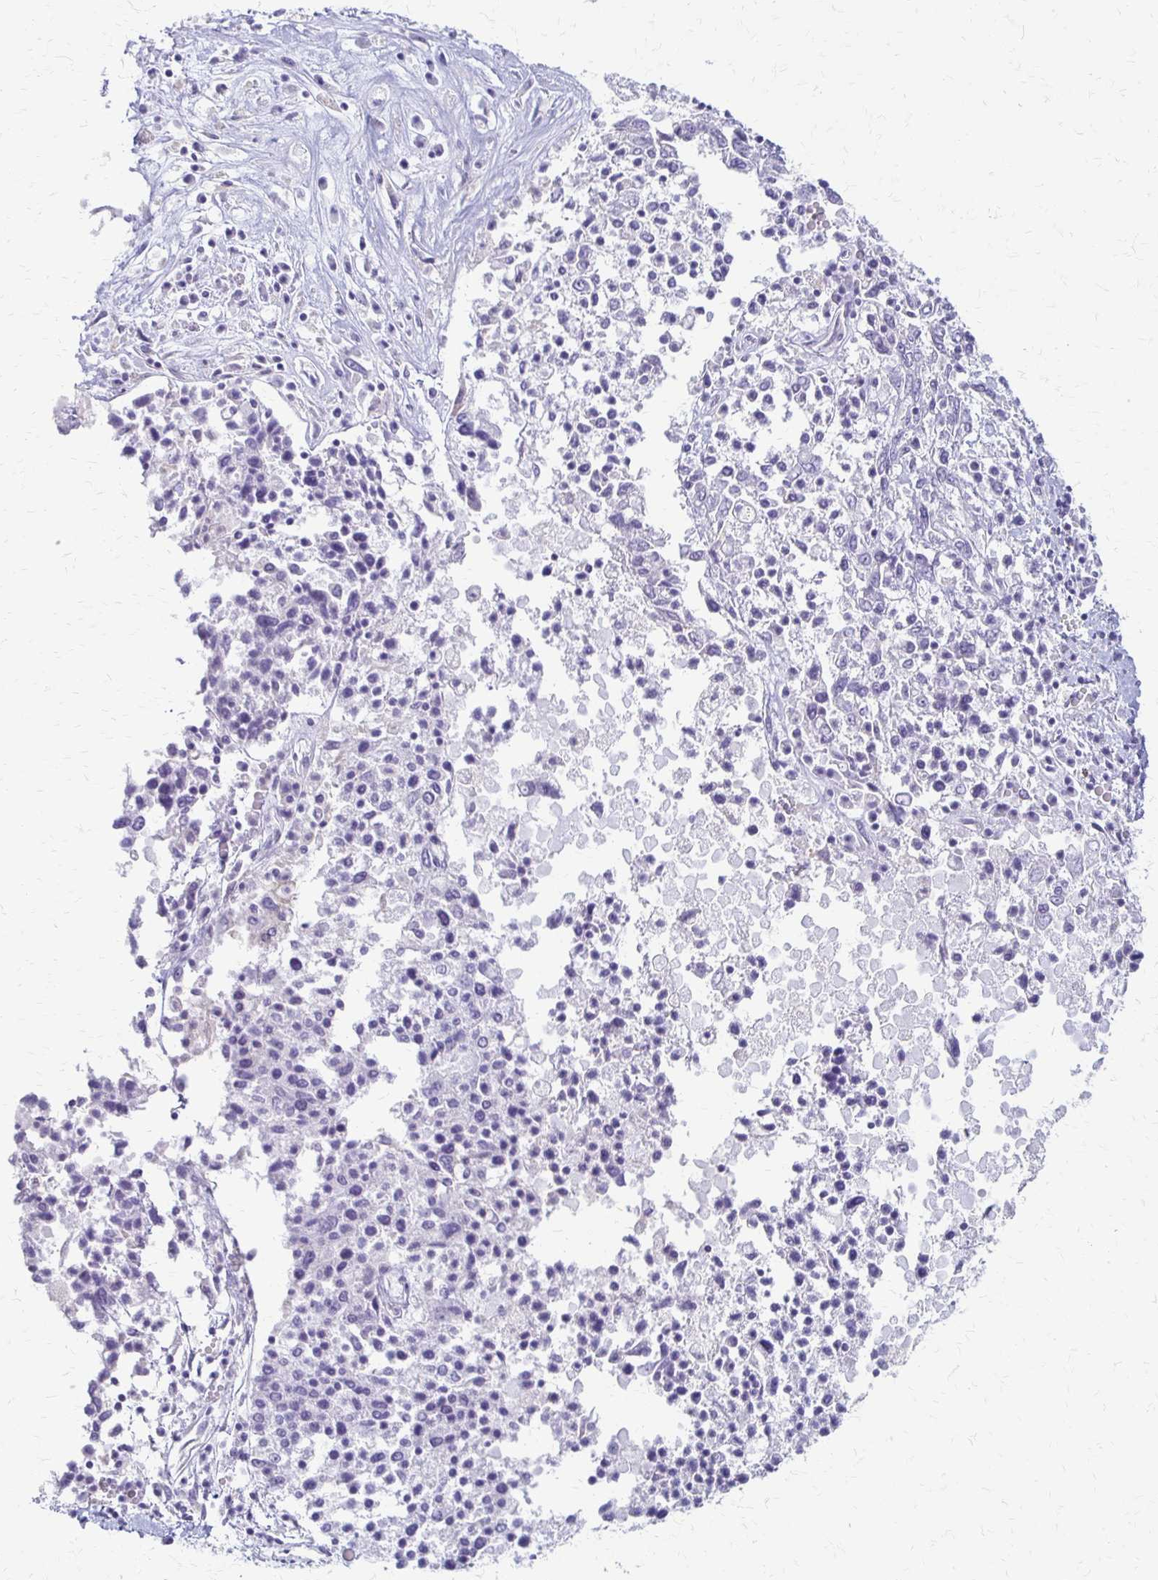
{"staining": {"intensity": "negative", "quantity": "none", "location": "none"}, "tissue": "ovarian cancer", "cell_type": "Tumor cells", "image_type": "cancer", "snomed": [{"axis": "morphology", "description": "Carcinoma, endometroid"}, {"axis": "topography", "description": "Ovary"}], "caption": "This histopathology image is of ovarian cancer (endometroid carcinoma) stained with immunohistochemistry (IHC) to label a protein in brown with the nuclei are counter-stained blue. There is no expression in tumor cells.", "gene": "IVL", "patient": {"sex": "female", "age": 62}}